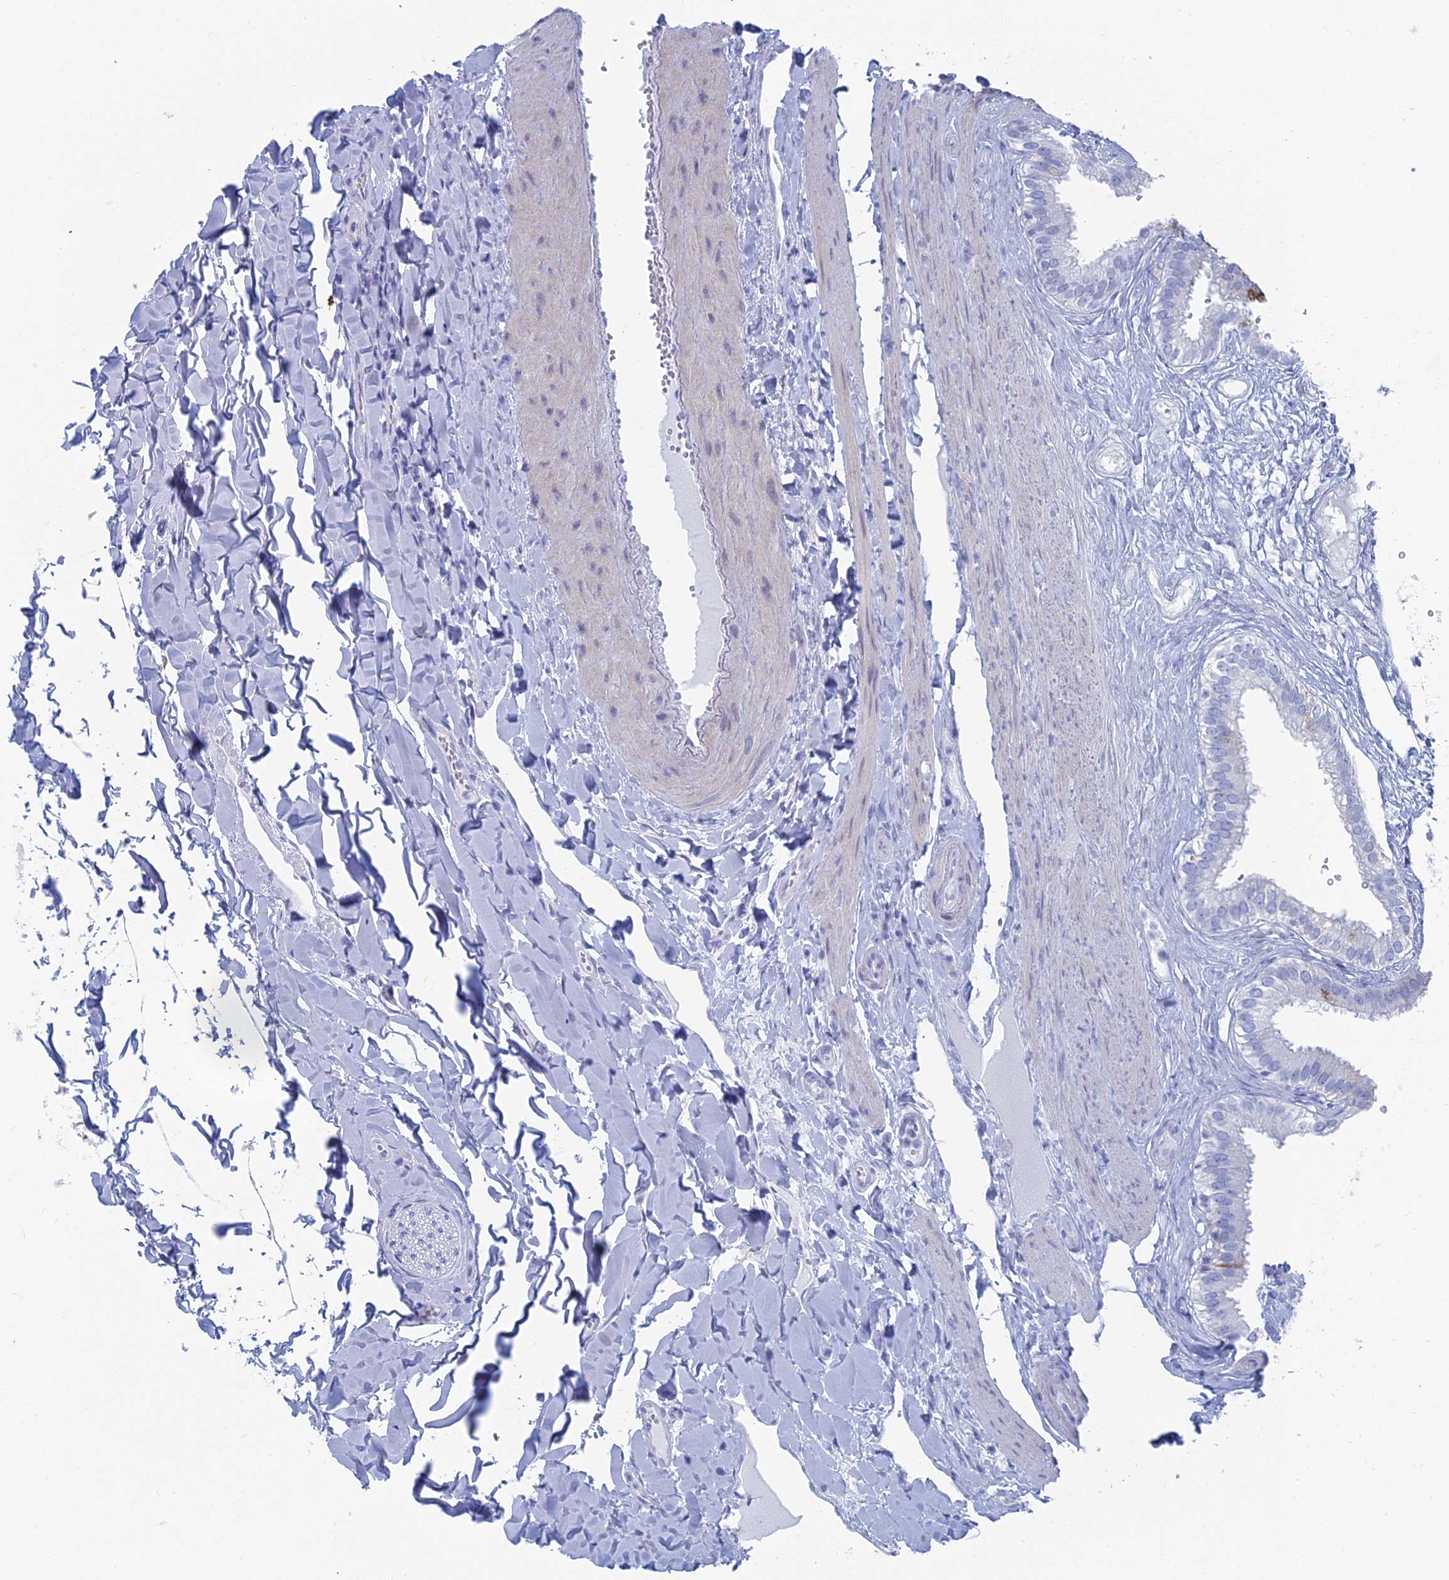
{"staining": {"intensity": "moderate", "quantity": "<25%", "location": "cytoplasmic/membranous"}, "tissue": "gallbladder", "cell_type": "Glandular cells", "image_type": "normal", "snomed": [{"axis": "morphology", "description": "Normal tissue, NOS"}, {"axis": "topography", "description": "Gallbladder"}], "caption": "Immunohistochemistry (IHC) micrograph of normal gallbladder: gallbladder stained using immunohistochemistry exhibits low levels of moderate protein expression localized specifically in the cytoplasmic/membranous of glandular cells, appearing as a cytoplasmic/membranous brown color.", "gene": "ALMS1", "patient": {"sex": "female", "age": 61}}